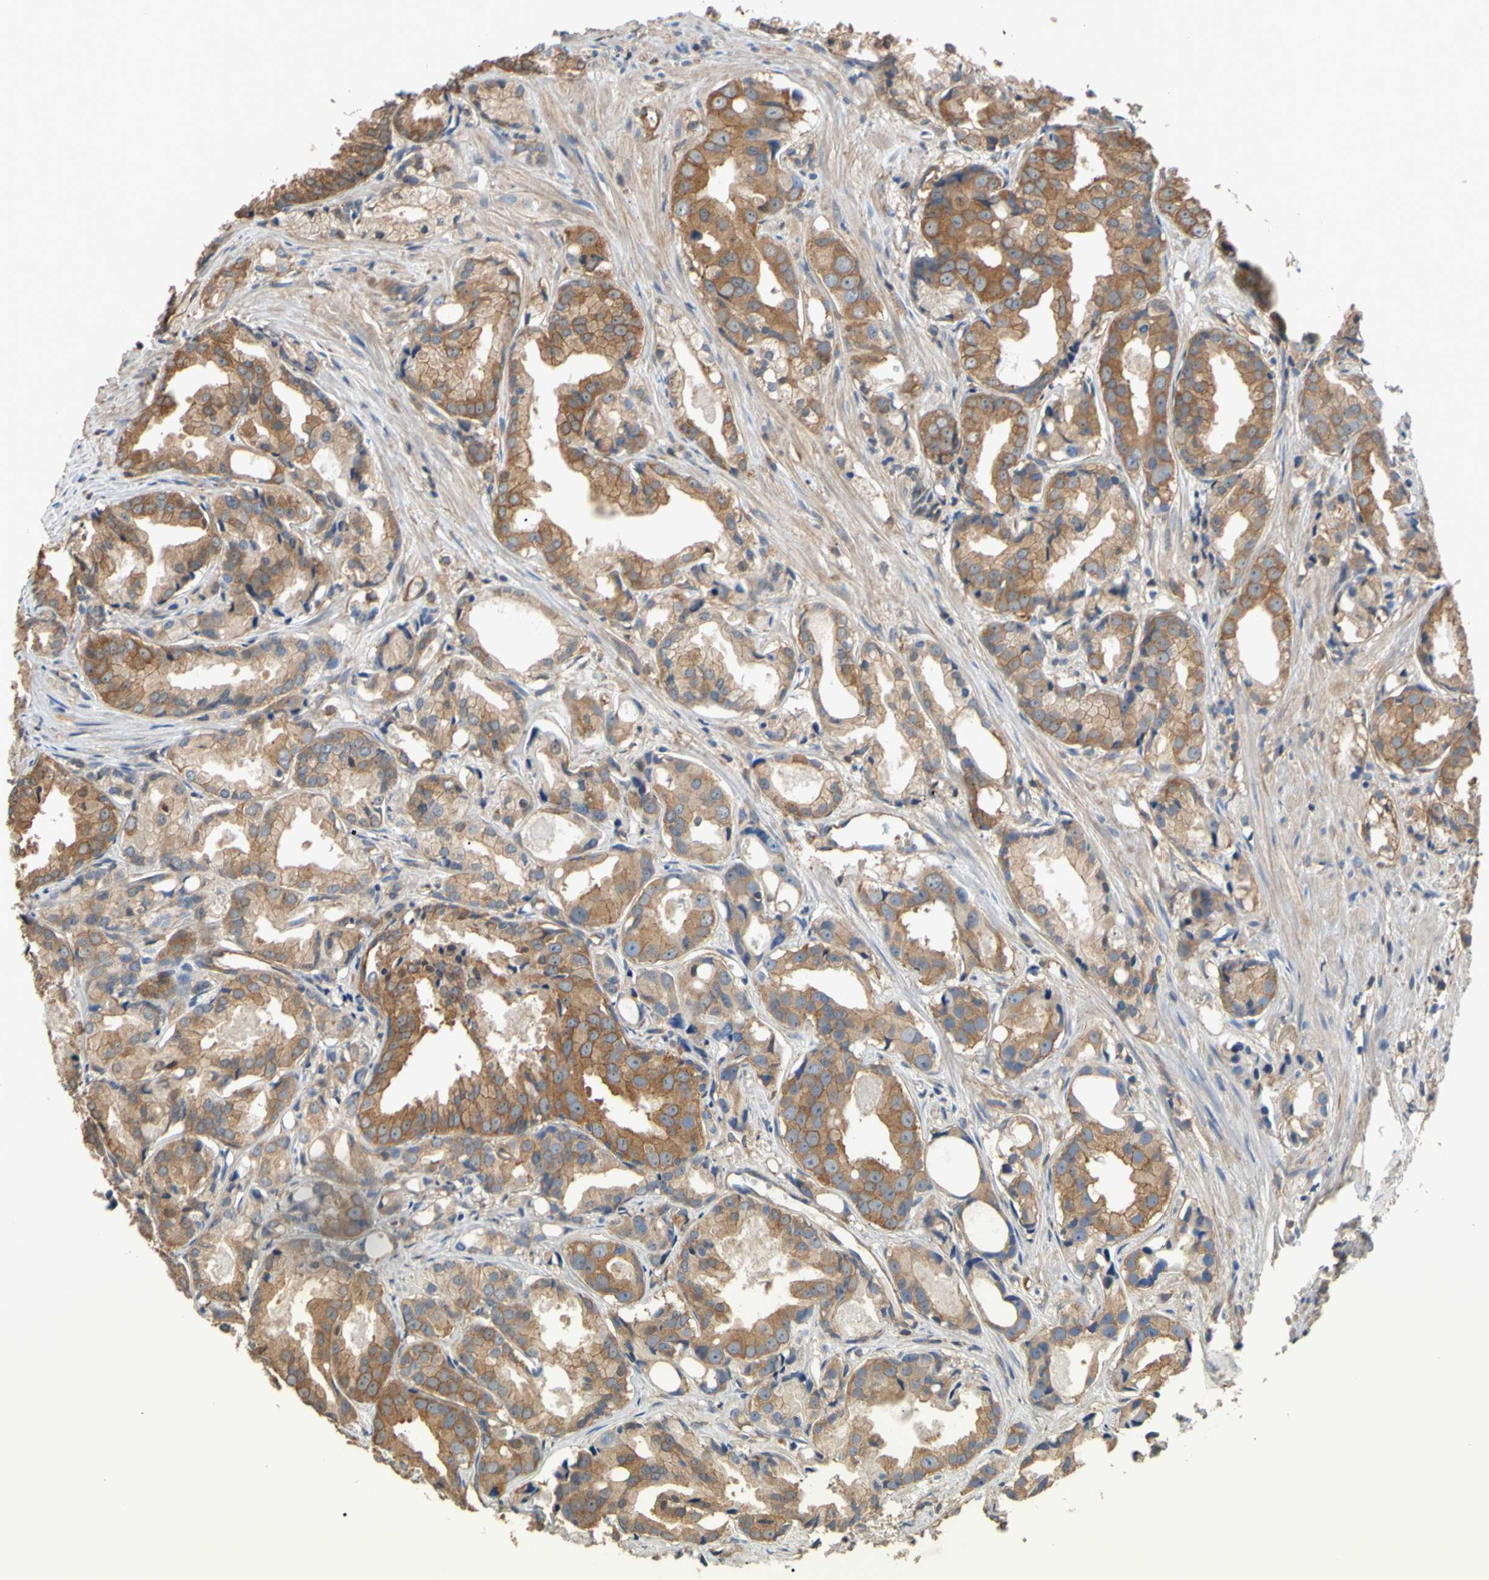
{"staining": {"intensity": "moderate", "quantity": ">75%", "location": "cytoplasmic/membranous"}, "tissue": "prostate cancer", "cell_type": "Tumor cells", "image_type": "cancer", "snomed": [{"axis": "morphology", "description": "Adenocarcinoma, Low grade"}, {"axis": "topography", "description": "Prostate"}], "caption": "Immunohistochemical staining of prostate adenocarcinoma (low-grade) displays medium levels of moderate cytoplasmic/membranous protein staining in approximately >75% of tumor cells.", "gene": "CTTN", "patient": {"sex": "male", "age": 72}}